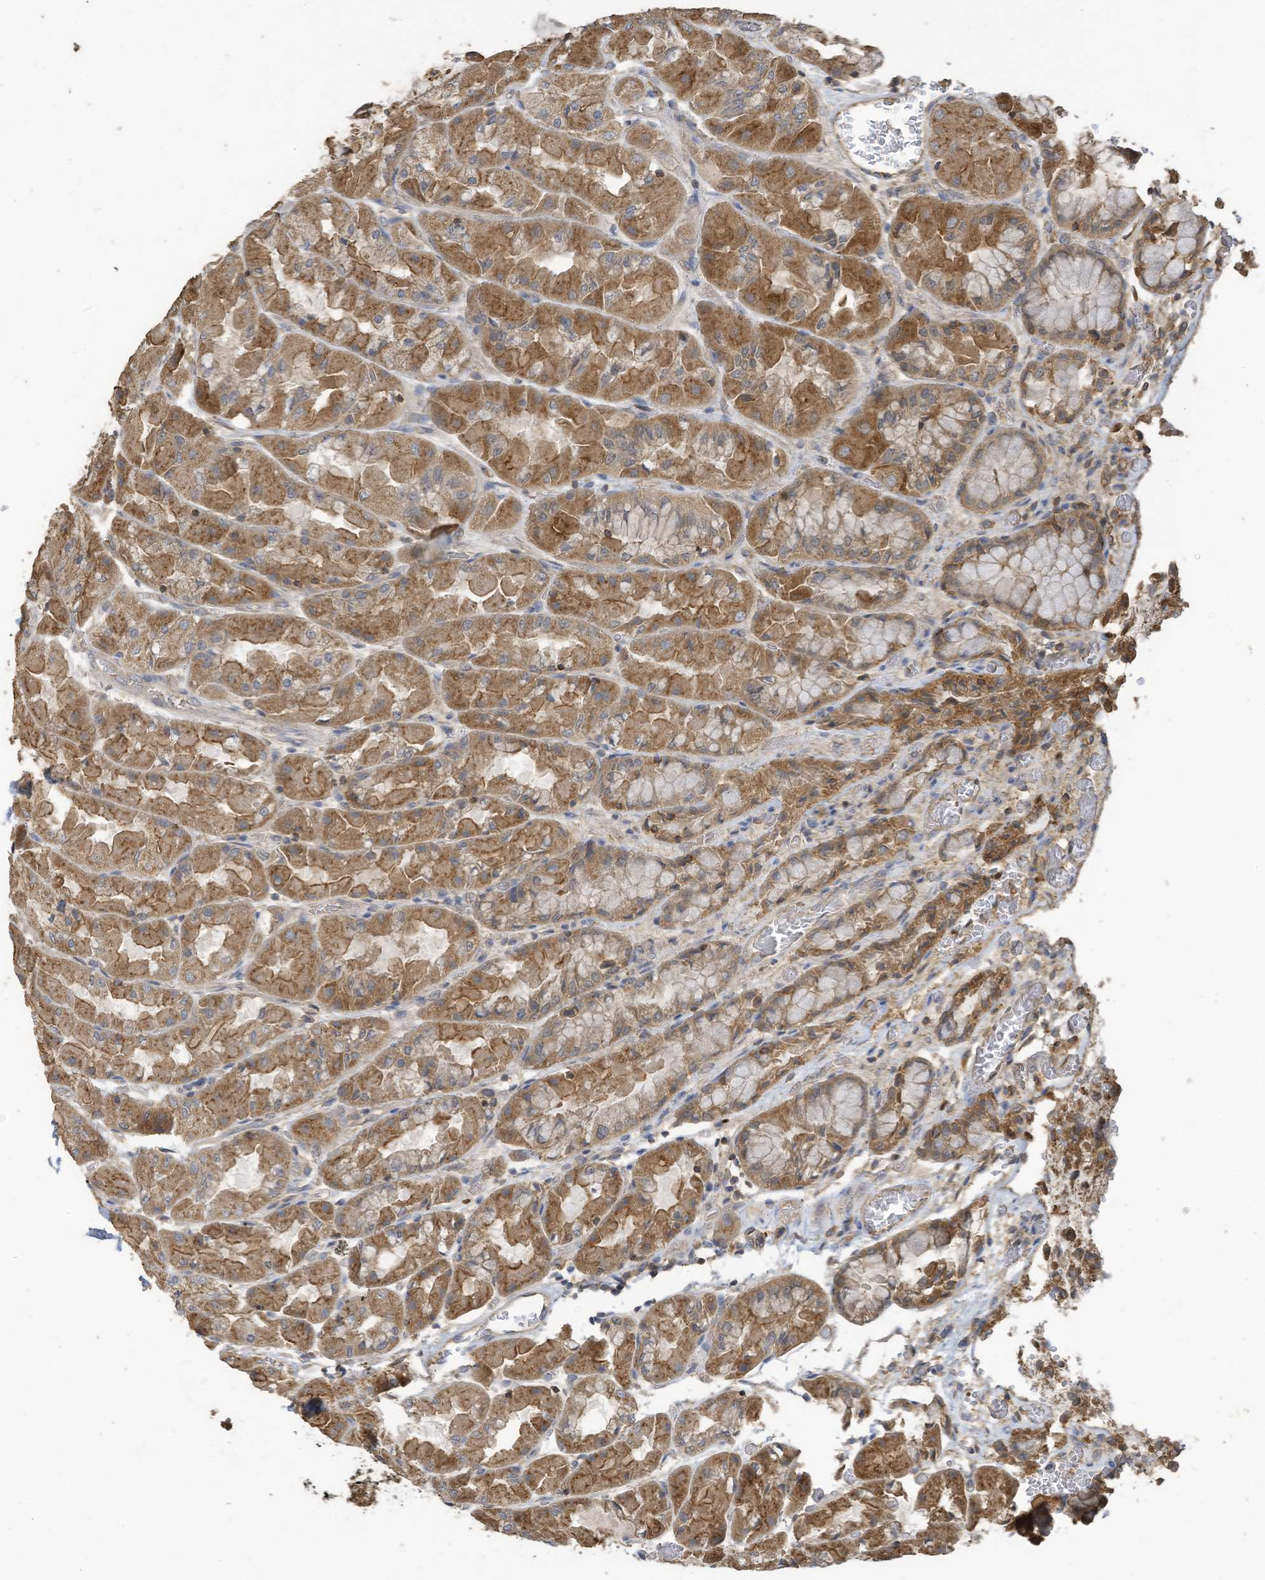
{"staining": {"intensity": "moderate", "quantity": ">75%", "location": "cytoplasmic/membranous"}, "tissue": "stomach", "cell_type": "Glandular cells", "image_type": "normal", "snomed": [{"axis": "morphology", "description": "Normal tissue, NOS"}, {"axis": "topography", "description": "Stomach"}], "caption": "Immunohistochemistry (IHC) (DAB (3,3'-diaminobenzidine)) staining of benign stomach demonstrates moderate cytoplasmic/membranous protein positivity in approximately >75% of glandular cells.", "gene": "COX10", "patient": {"sex": "female", "age": 61}}